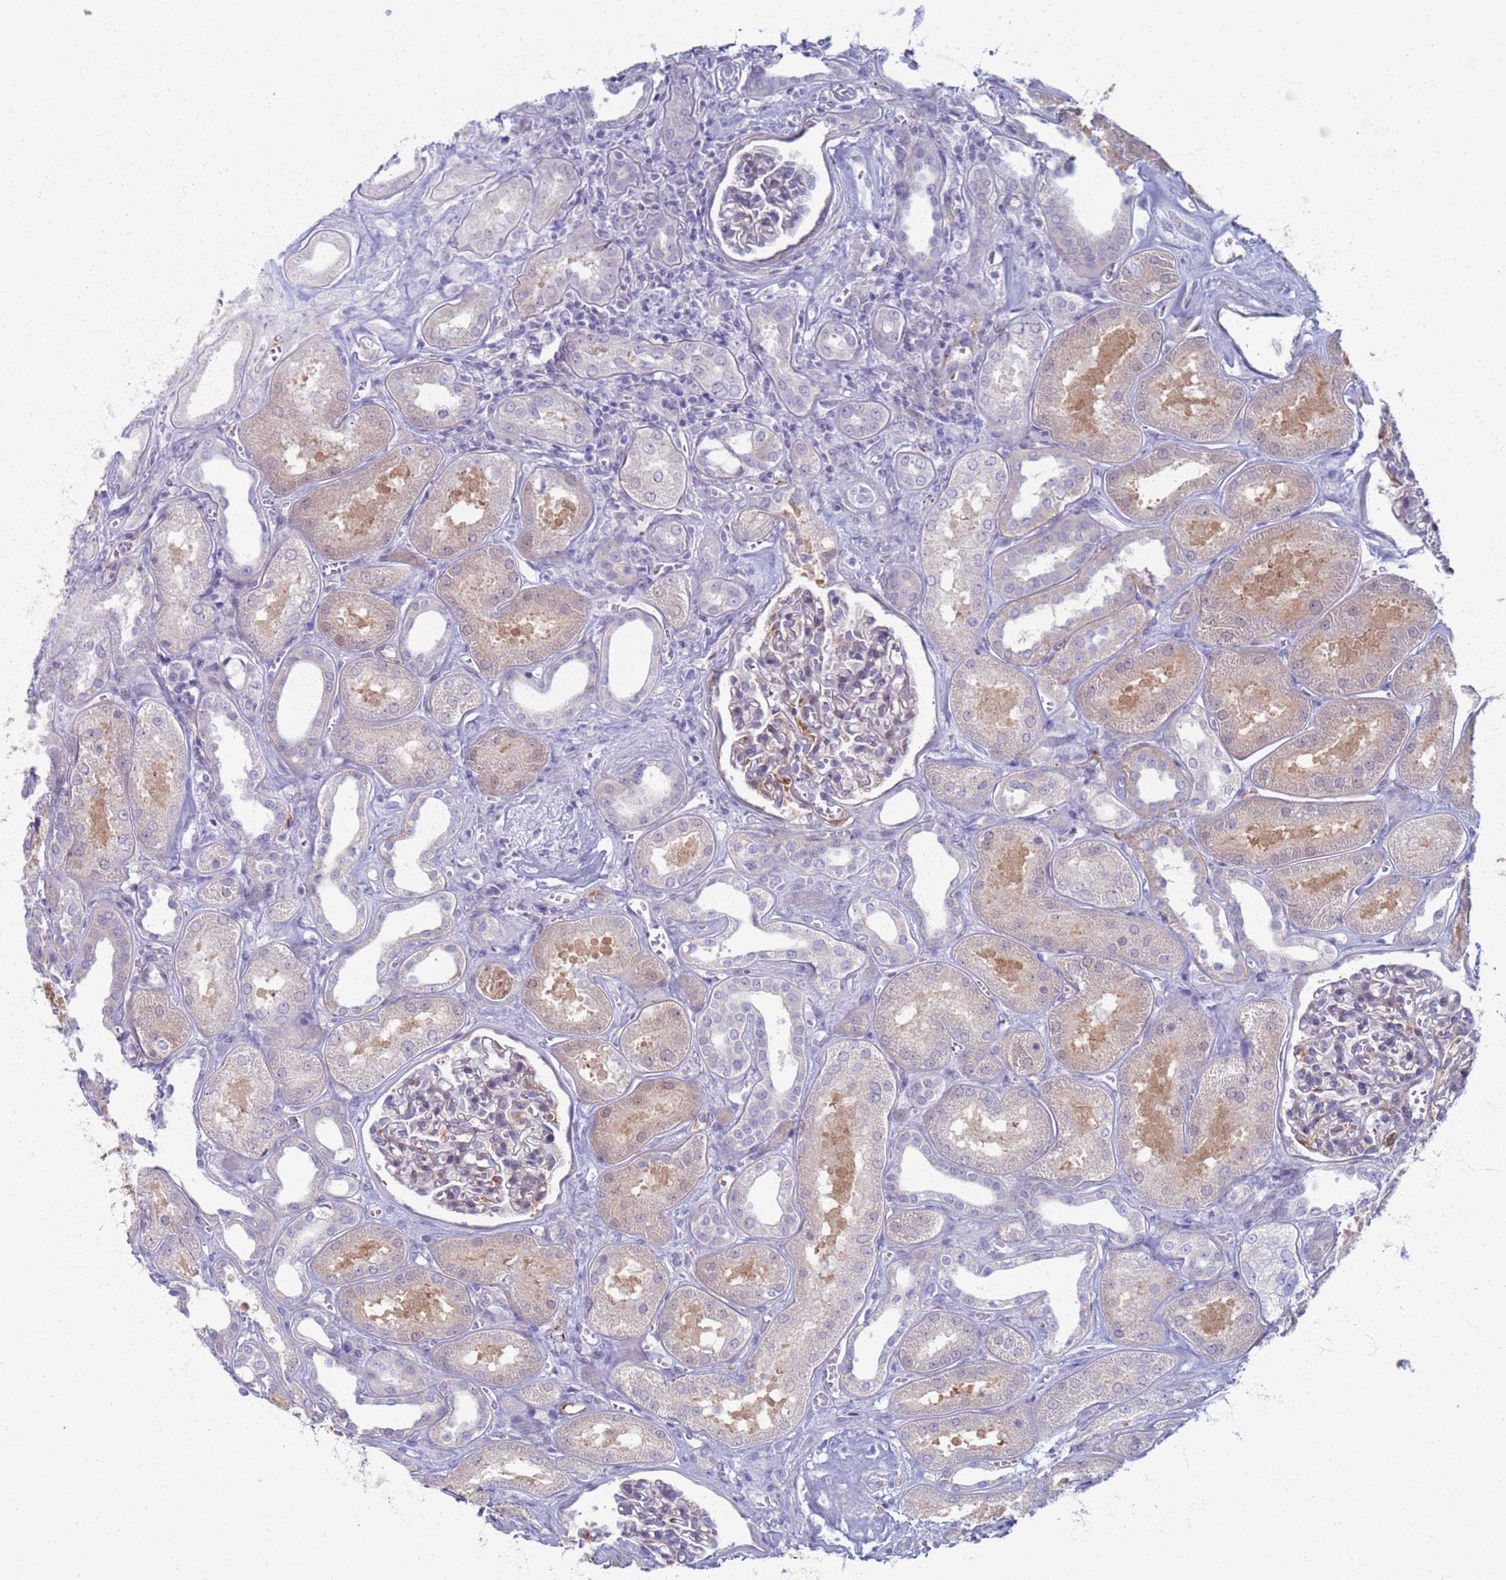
{"staining": {"intensity": "negative", "quantity": "none", "location": "none"}, "tissue": "kidney", "cell_type": "Cells in glomeruli", "image_type": "normal", "snomed": [{"axis": "morphology", "description": "Normal tissue, NOS"}, {"axis": "morphology", "description": "Adenocarcinoma, NOS"}, {"axis": "topography", "description": "Kidney"}], "caption": "DAB immunohistochemical staining of benign human kidney displays no significant staining in cells in glomeruli. (DAB (3,3'-diaminobenzidine) immunohistochemistry (IHC) with hematoxylin counter stain).", "gene": "CLCA2", "patient": {"sex": "female", "age": 68}}